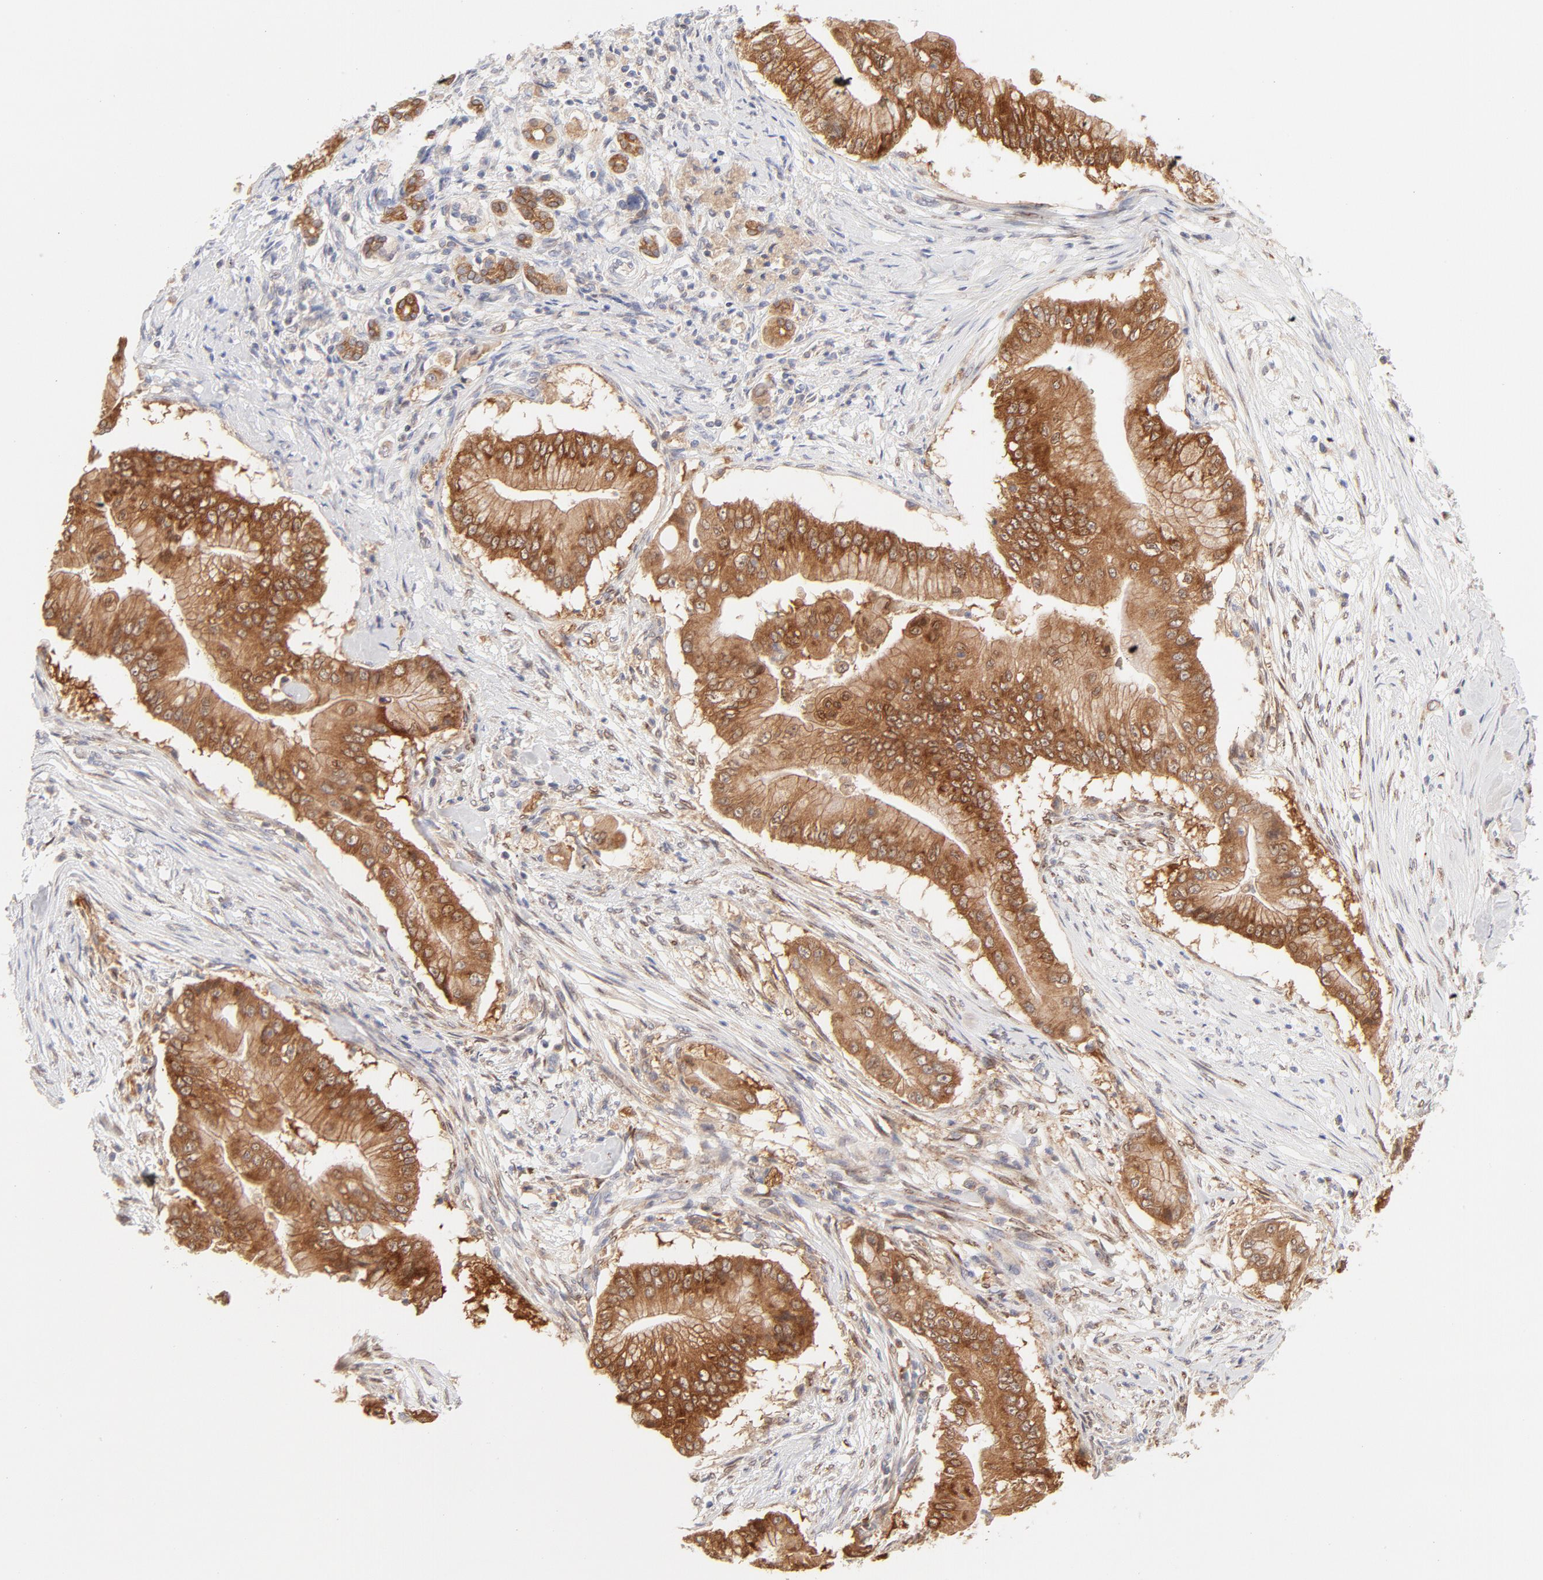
{"staining": {"intensity": "moderate", "quantity": ">75%", "location": "cytoplasmic/membranous"}, "tissue": "pancreatic cancer", "cell_type": "Tumor cells", "image_type": "cancer", "snomed": [{"axis": "morphology", "description": "Adenocarcinoma, NOS"}, {"axis": "topography", "description": "Pancreas"}], "caption": "A brown stain shows moderate cytoplasmic/membranous expression of a protein in pancreatic adenocarcinoma tumor cells. (brown staining indicates protein expression, while blue staining denotes nuclei).", "gene": "RPS6KA1", "patient": {"sex": "male", "age": 62}}